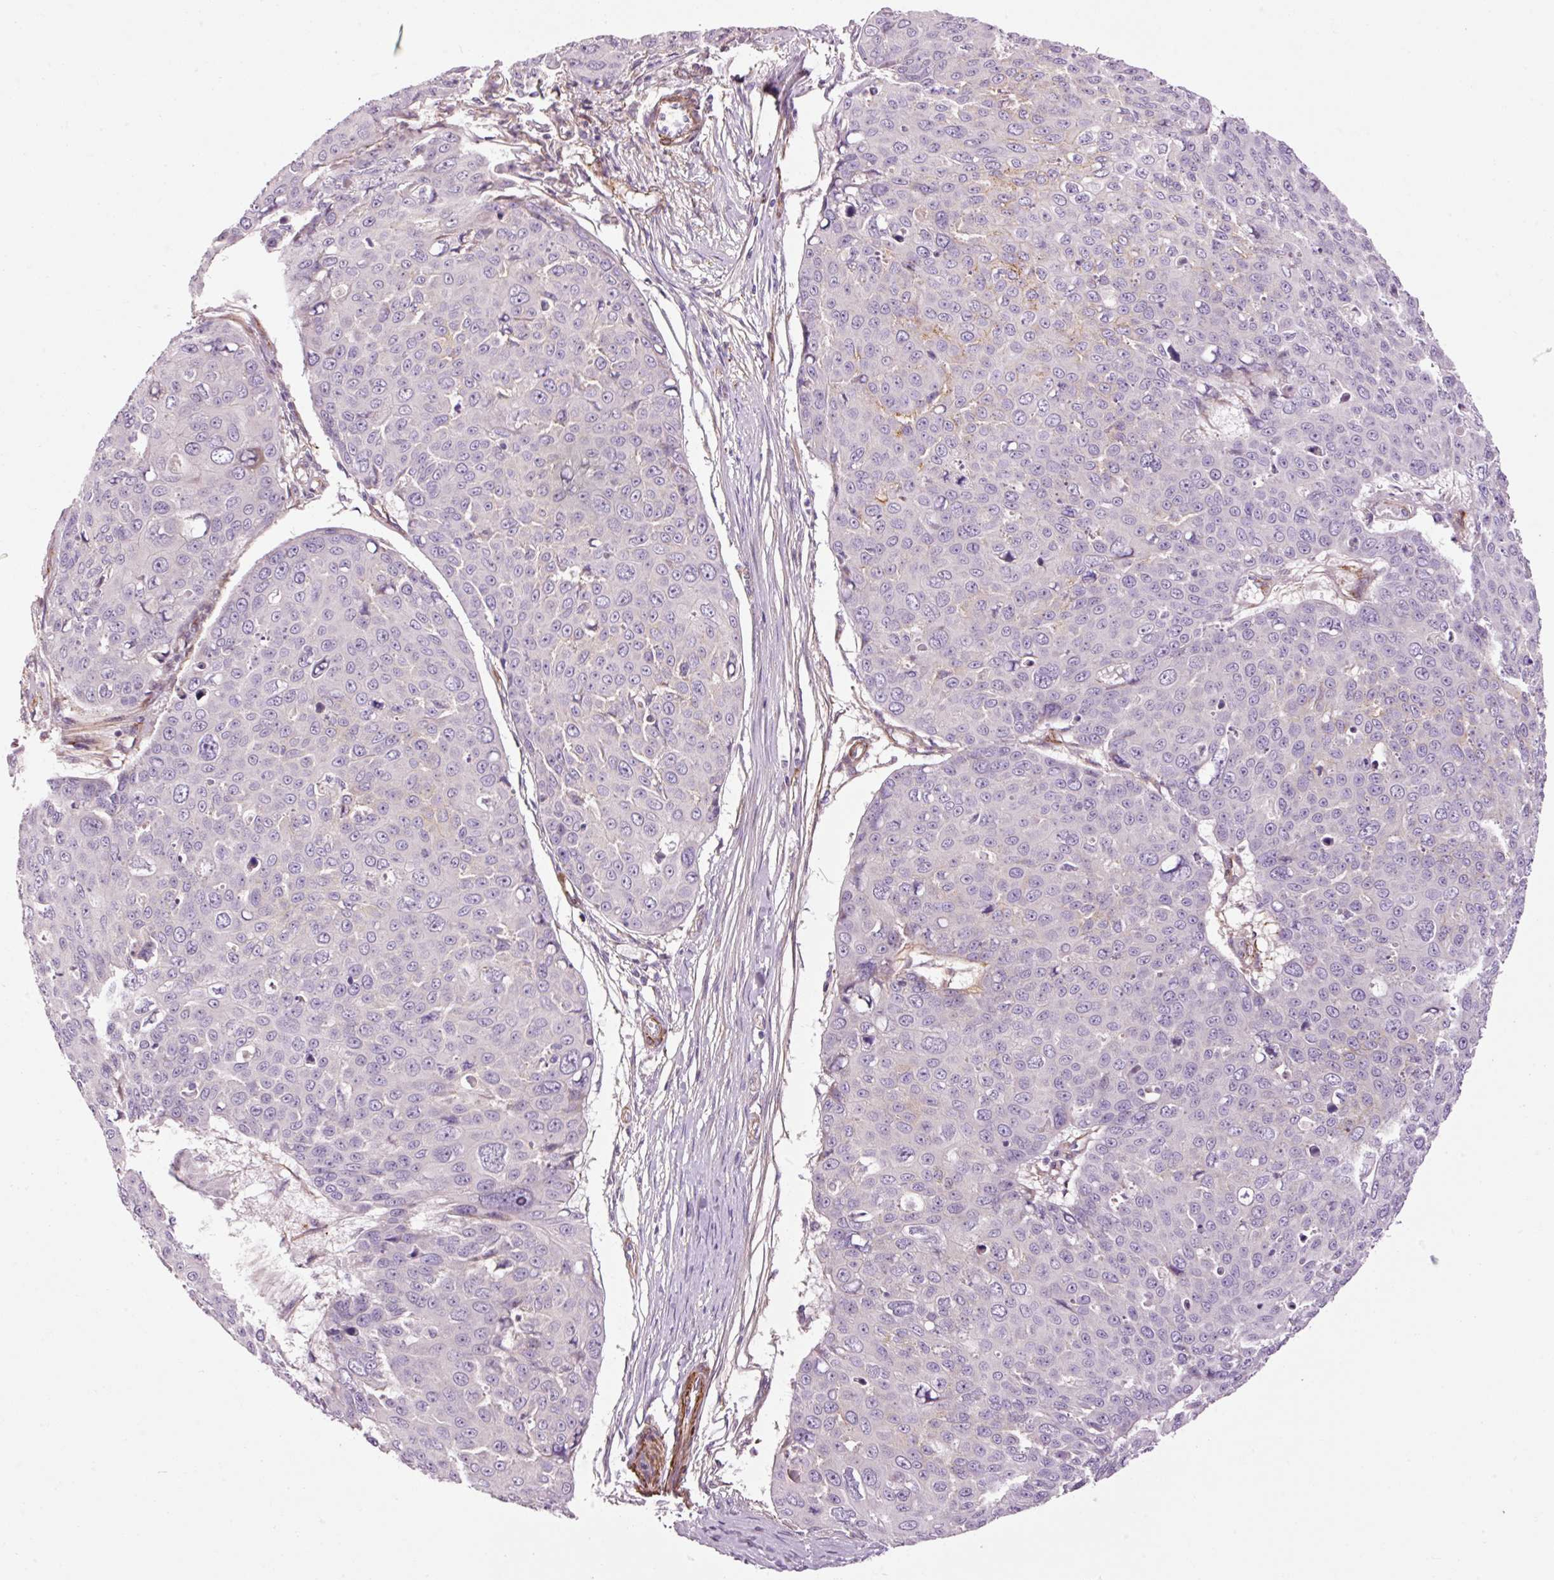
{"staining": {"intensity": "negative", "quantity": "none", "location": "none"}, "tissue": "skin cancer", "cell_type": "Tumor cells", "image_type": "cancer", "snomed": [{"axis": "morphology", "description": "Squamous cell carcinoma, NOS"}, {"axis": "topography", "description": "Skin"}], "caption": "This is an immunohistochemistry micrograph of skin squamous cell carcinoma. There is no expression in tumor cells.", "gene": "ANKRD20A1", "patient": {"sex": "male", "age": 71}}